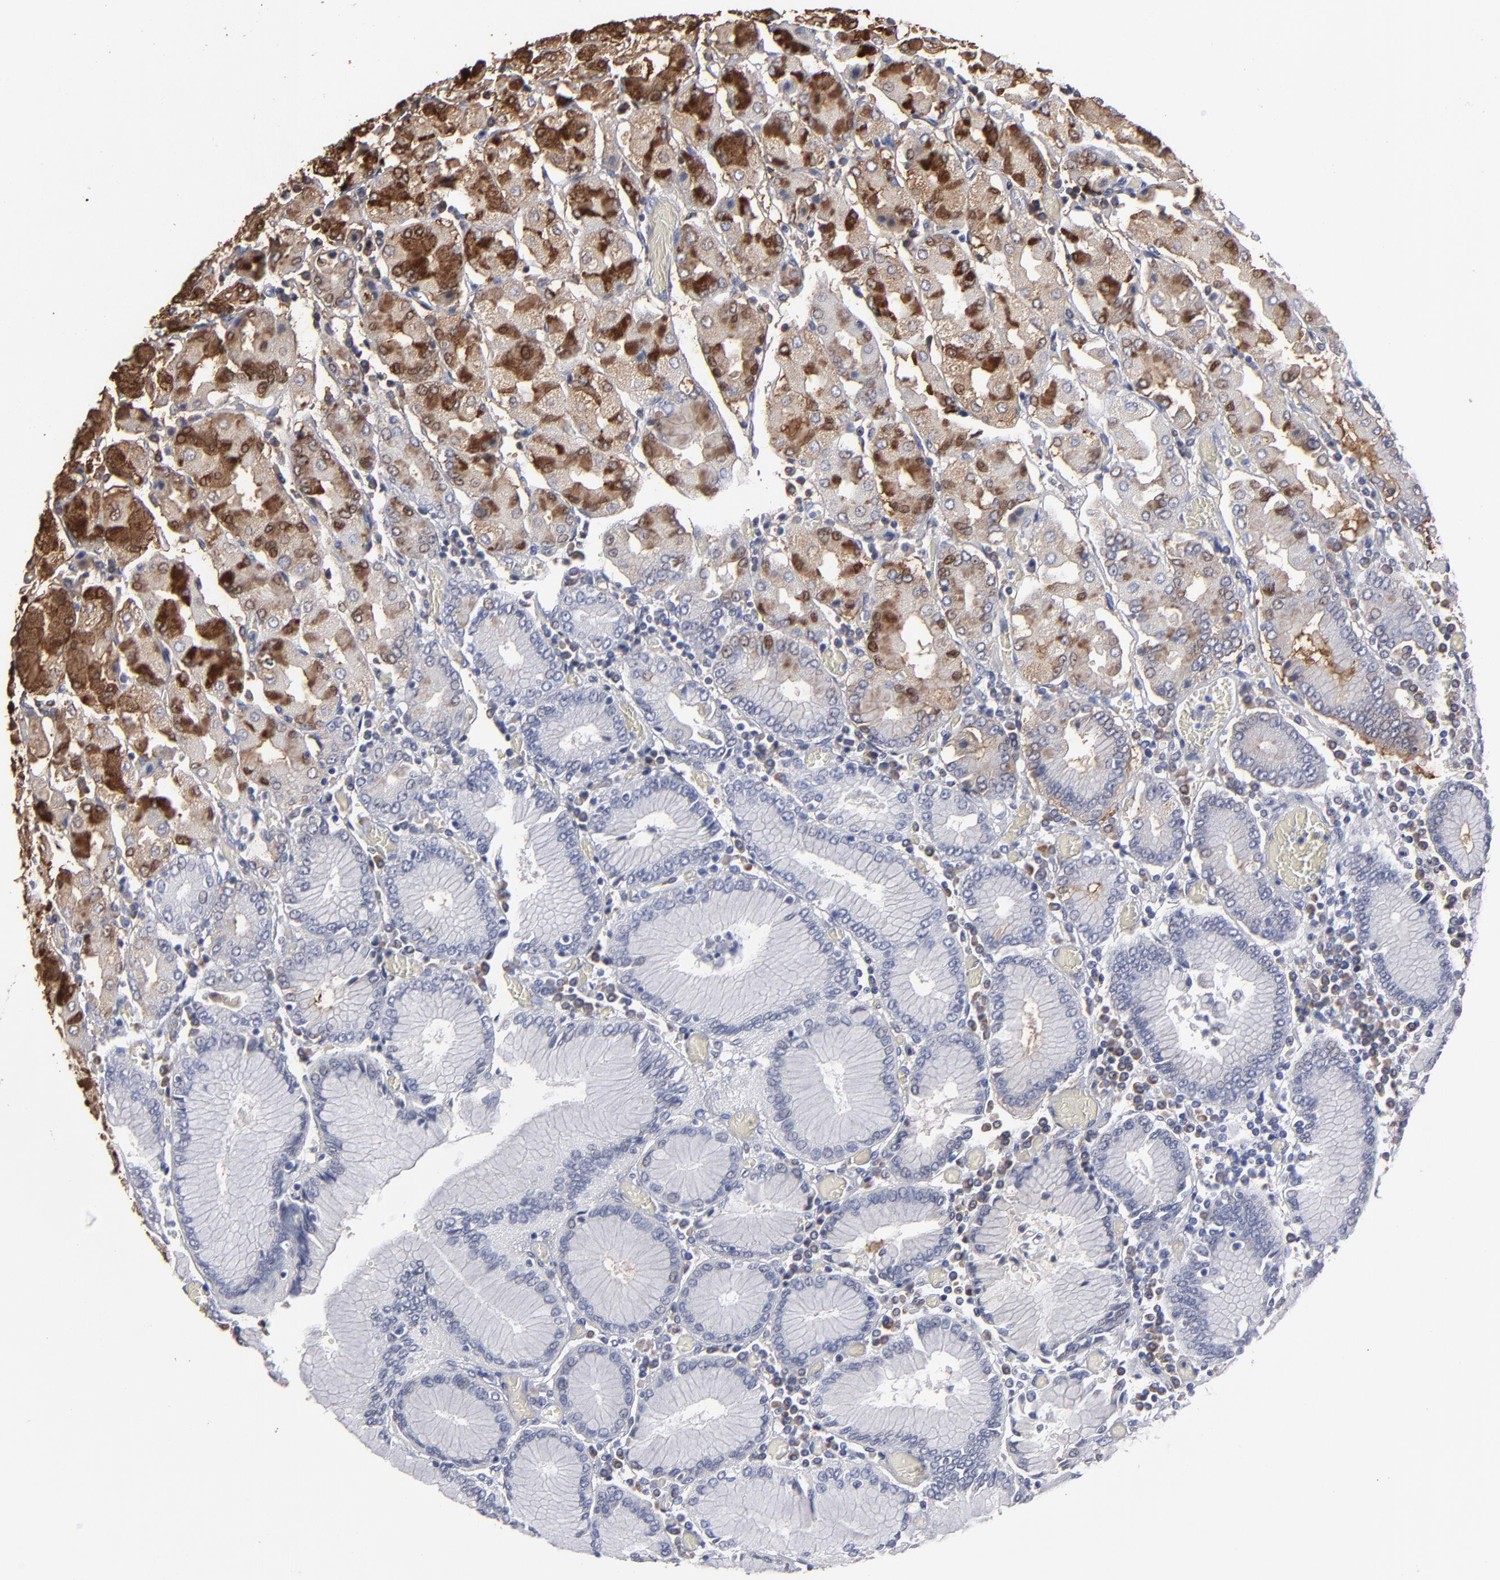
{"staining": {"intensity": "strong", "quantity": "<25%", "location": "cytoplasmic/membranous"}, "tissue": "stomach", "cell_type": "Glandular cells", "image_type": "normal", "snomed": [{"axis": "morphology", "description": "Normal tissue, NOS"}, {"axis": "topography", "description": "Stomach, upper"}], "caption": "Strong cytoplasmic/membranous expression for a protein is seen in about <25% of glandular cells of unremarkable stomach using immunohistochemistry.", "gene": "CCDC80", "patient": {"sex": "male", "age": 78}}